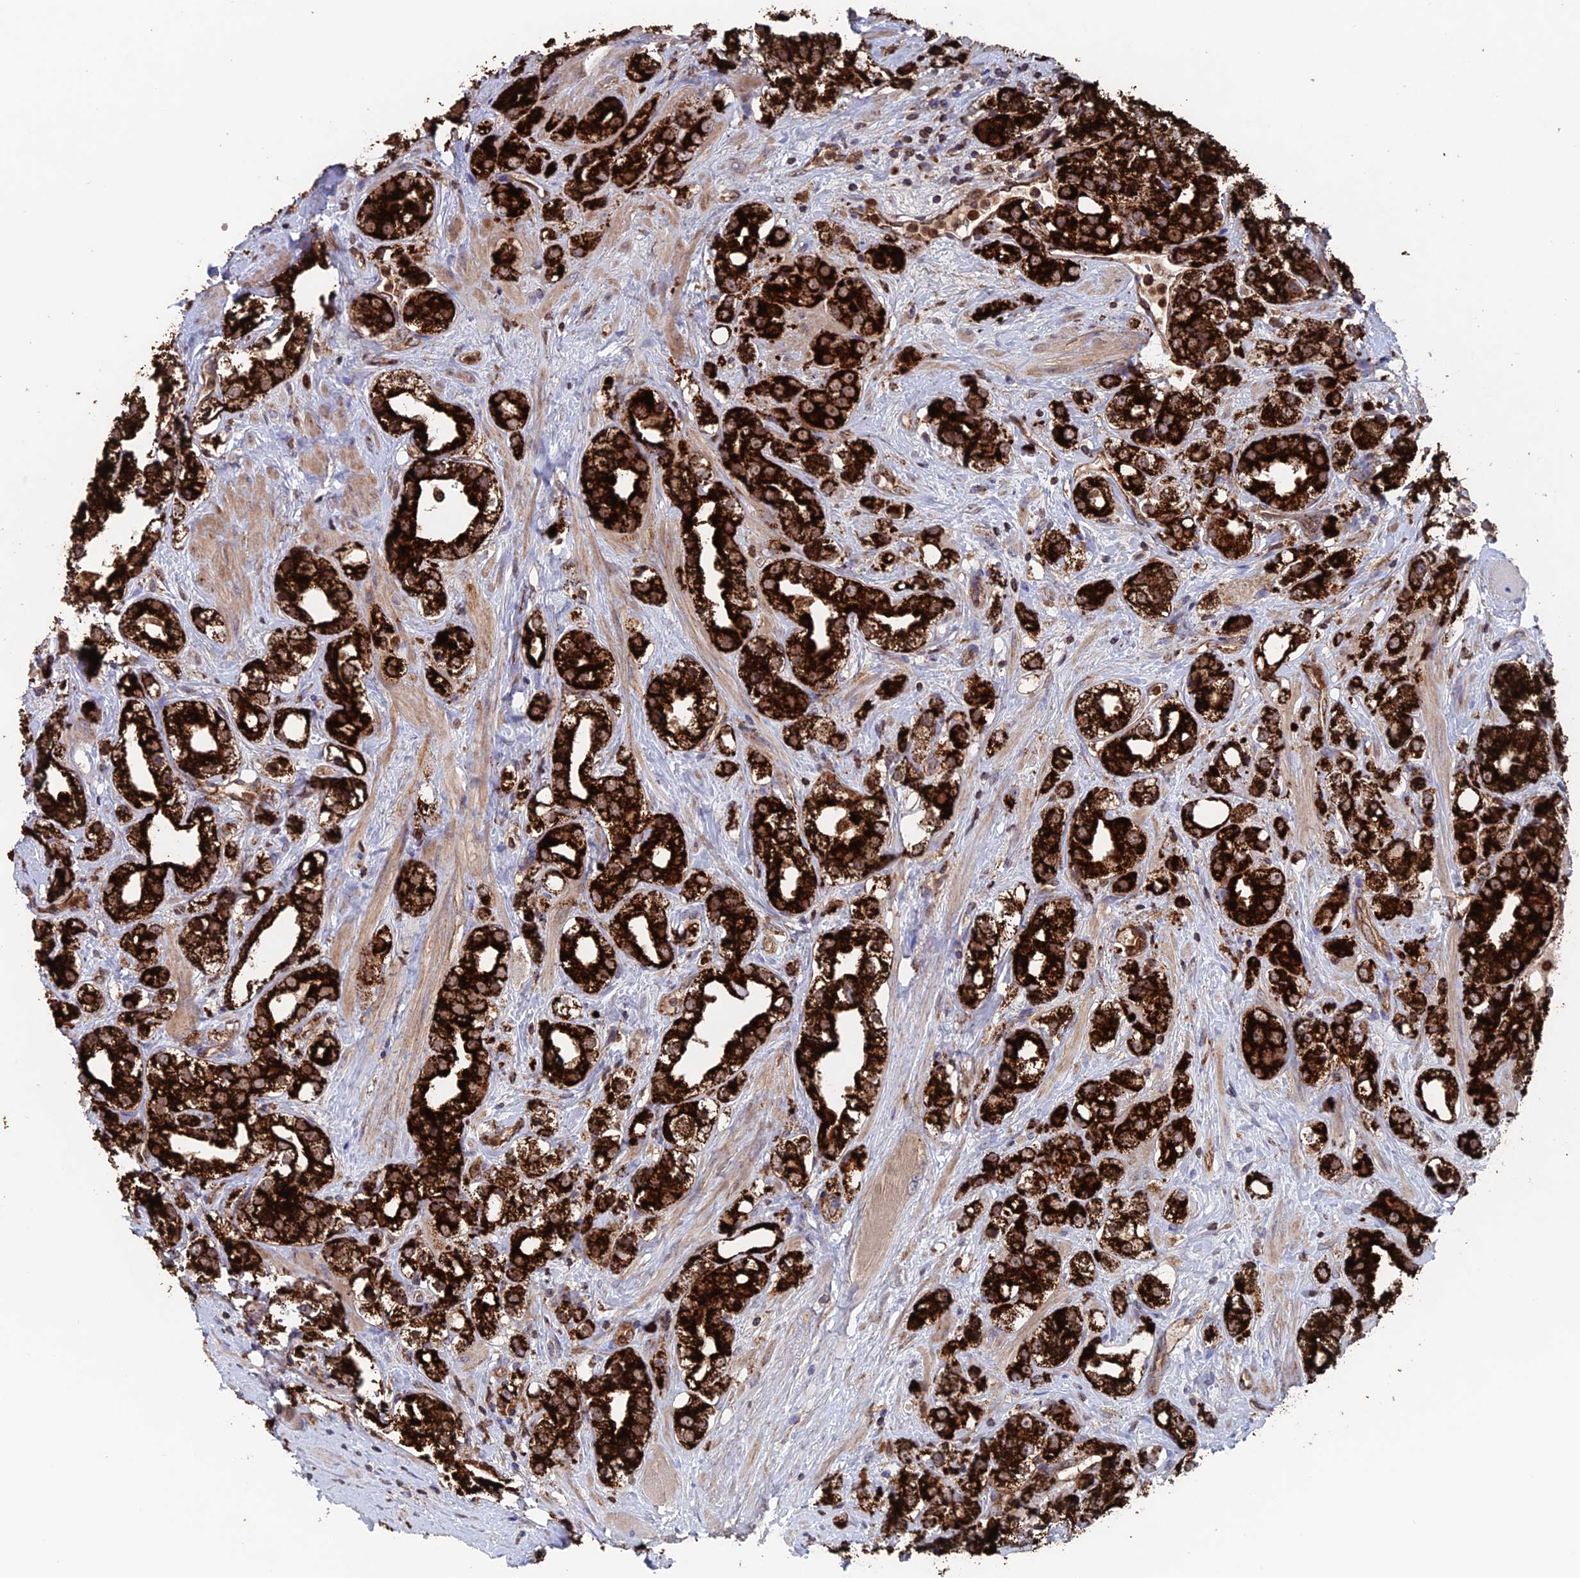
{"staining": {"intensity": "strong", "quantity": ">75%", "location": "cytoplasmic/membranous"}, "tissue": "prostate cancer", "cell_type": "Tumor cells", "image_type": "cancer", "snomed": [{"axis": "morphology", "description": "Adenocarcinoma, NOS"}, {"axis": "topography", "description": "Prostate"}], "caption": "The histopathology image displays a brown stain indicating the presence of a protein in the cytoplasmic/membranous of tumor cells in prostate cancer.", "gene": "DTYMK", "patient": {"sex": "male", "age": 79}}